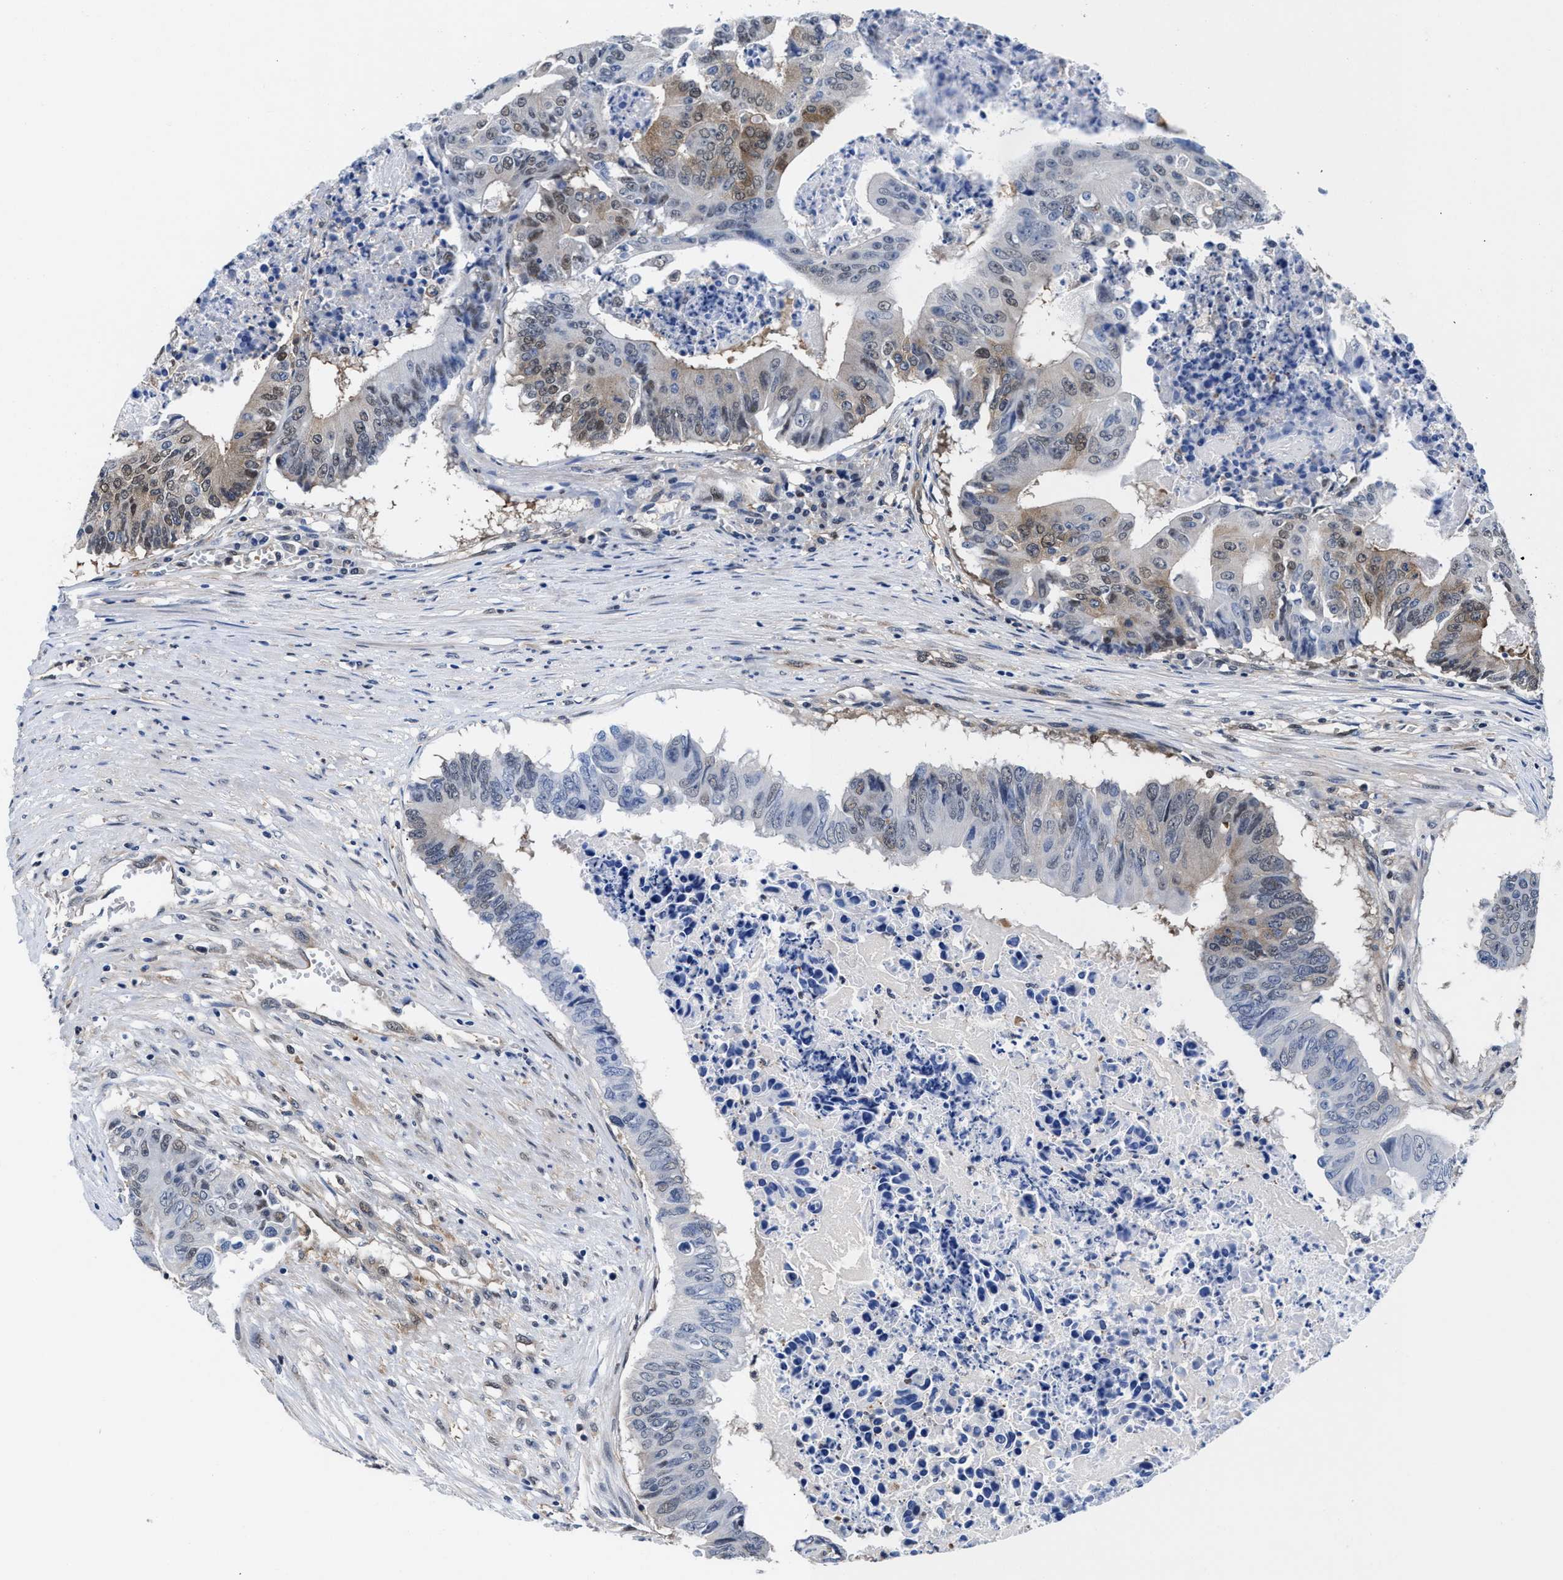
{"staining": {"intensity": "moderate", "quantity": "25%-75%", "location": "nuclear"}, "tissue": "colorectal cancer", "cell_type": "Tumor cells", "image_type": "cancer", "snomed": [{"axis": "morphology", "description": "Adenocarcinoma, NOS"}, {"axis": "topography", "description": "Colon"}], "caption": "Immunohistochemistry (IHC) histopathology image of colorectal cancer stained for a protein (brown), which exhibits medium levels of moderate nuclear staining in approximately 25%-75% of tumor cells.", "gene": "ACLY", "patient": {"sex": "male", "age": 87}}